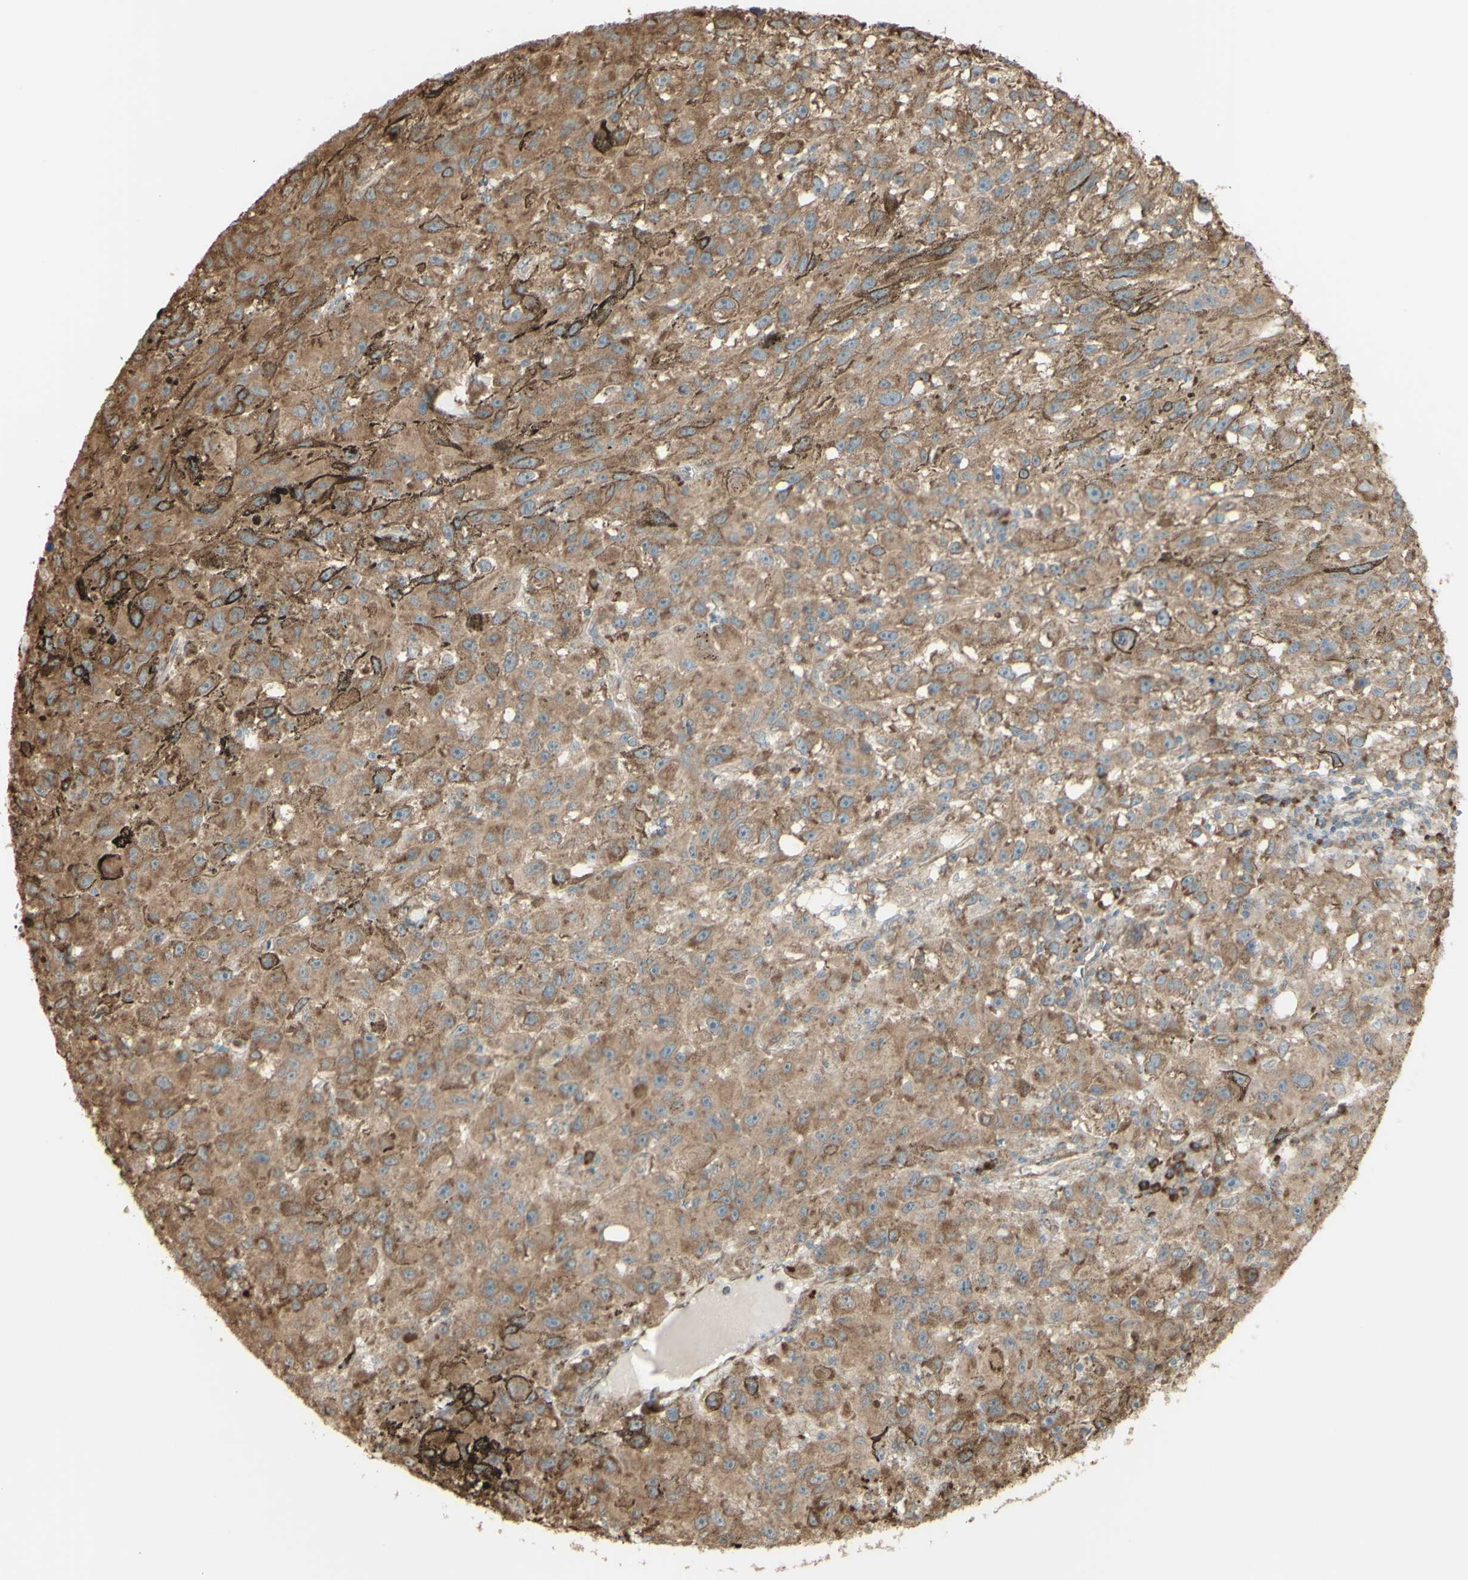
{"staining": {"intensity": "moderate", "quantity": ">75%", "location": "cytoplasmic/membranous"}, "tissue": "melanoma", "cell_type": "Tumor cells", "image_type": "cancer", "snomed": [{"axis": "morphology", "description": "Malignant melanoma, NOS"}, {"axis": "topography", "description": "Skin"}], "caption": "Tumor cells demonstrate medium levels of moderate cytoplasmic/membranous positivity in about >75% of cells in human melanoma.", "gene": "EEF1B2", "patient": {"sex": "female", "age": 104}}